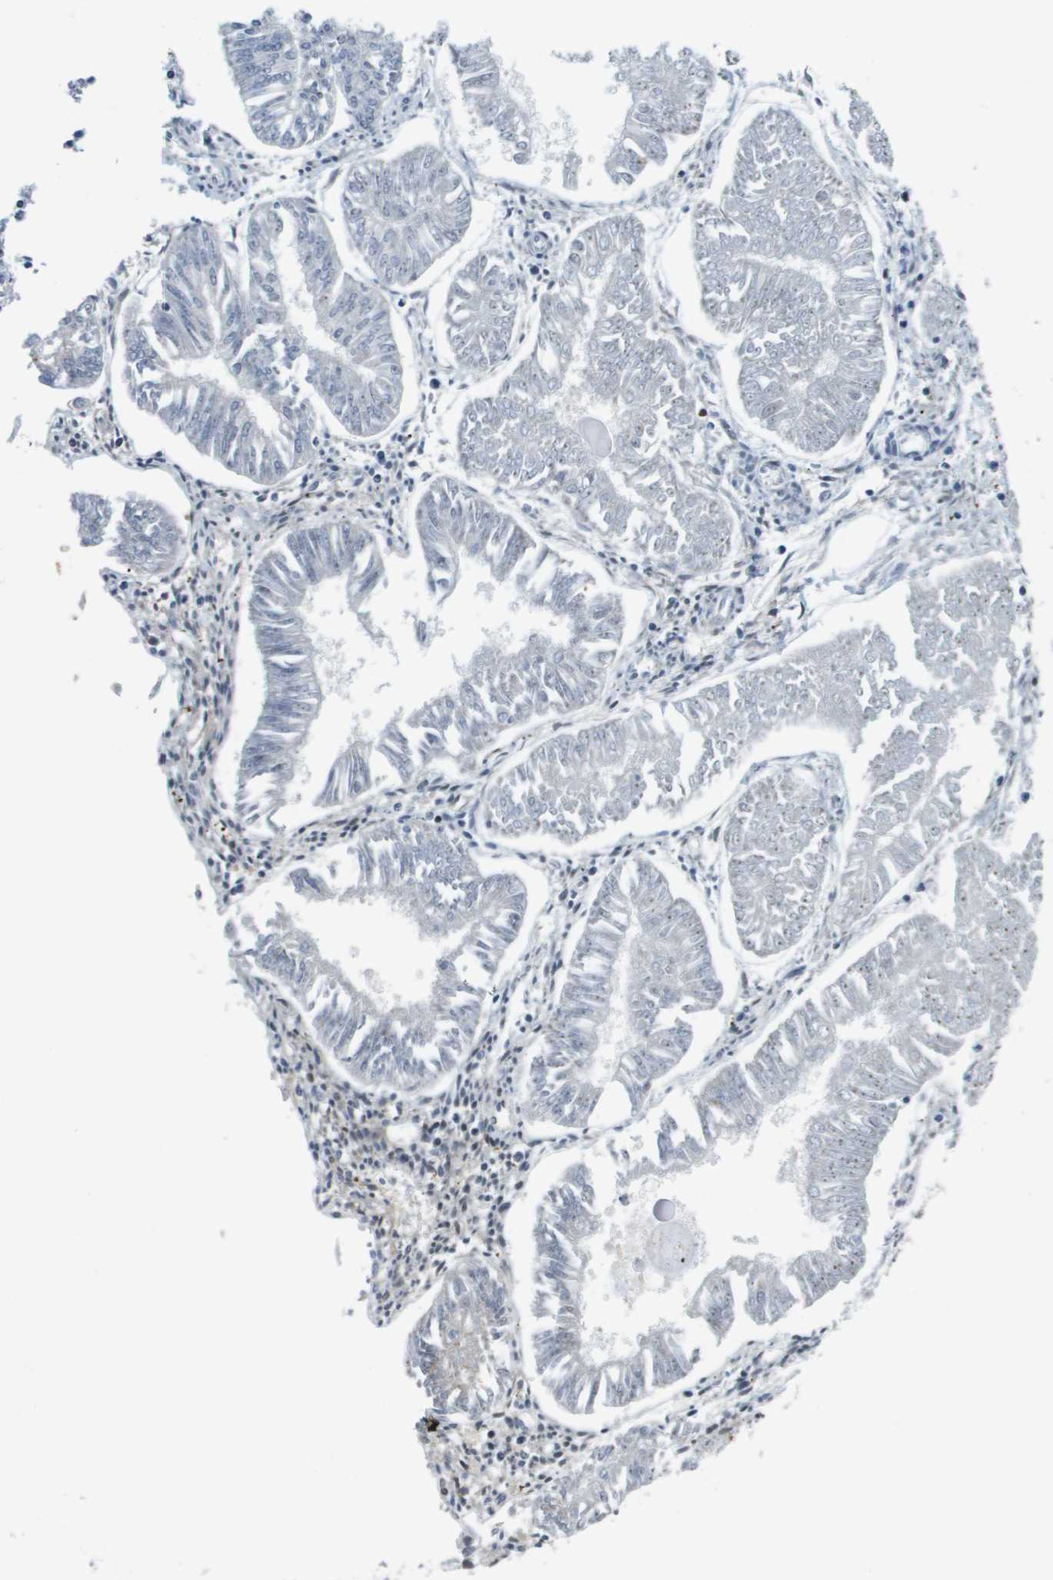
{"staining": {"intensity": "negative", "quantity": "none", "location": "none"}, "tissue": "endometrial cancer", "cell_type": "Tumor cells", "image_type": "cancer", "snomed": [{"axis": "morphology", "description": "Adenocarcinoma, NOS"}, {"axis": "topography", "description": "Endometrium"}], "caption": "Adenocarcinoma (endometrial) stained for a protein using immunohistochemistry displays no expression tumor cells.", "gene": "RECQL4", "patient": {"sex": "female", "age": 53}}